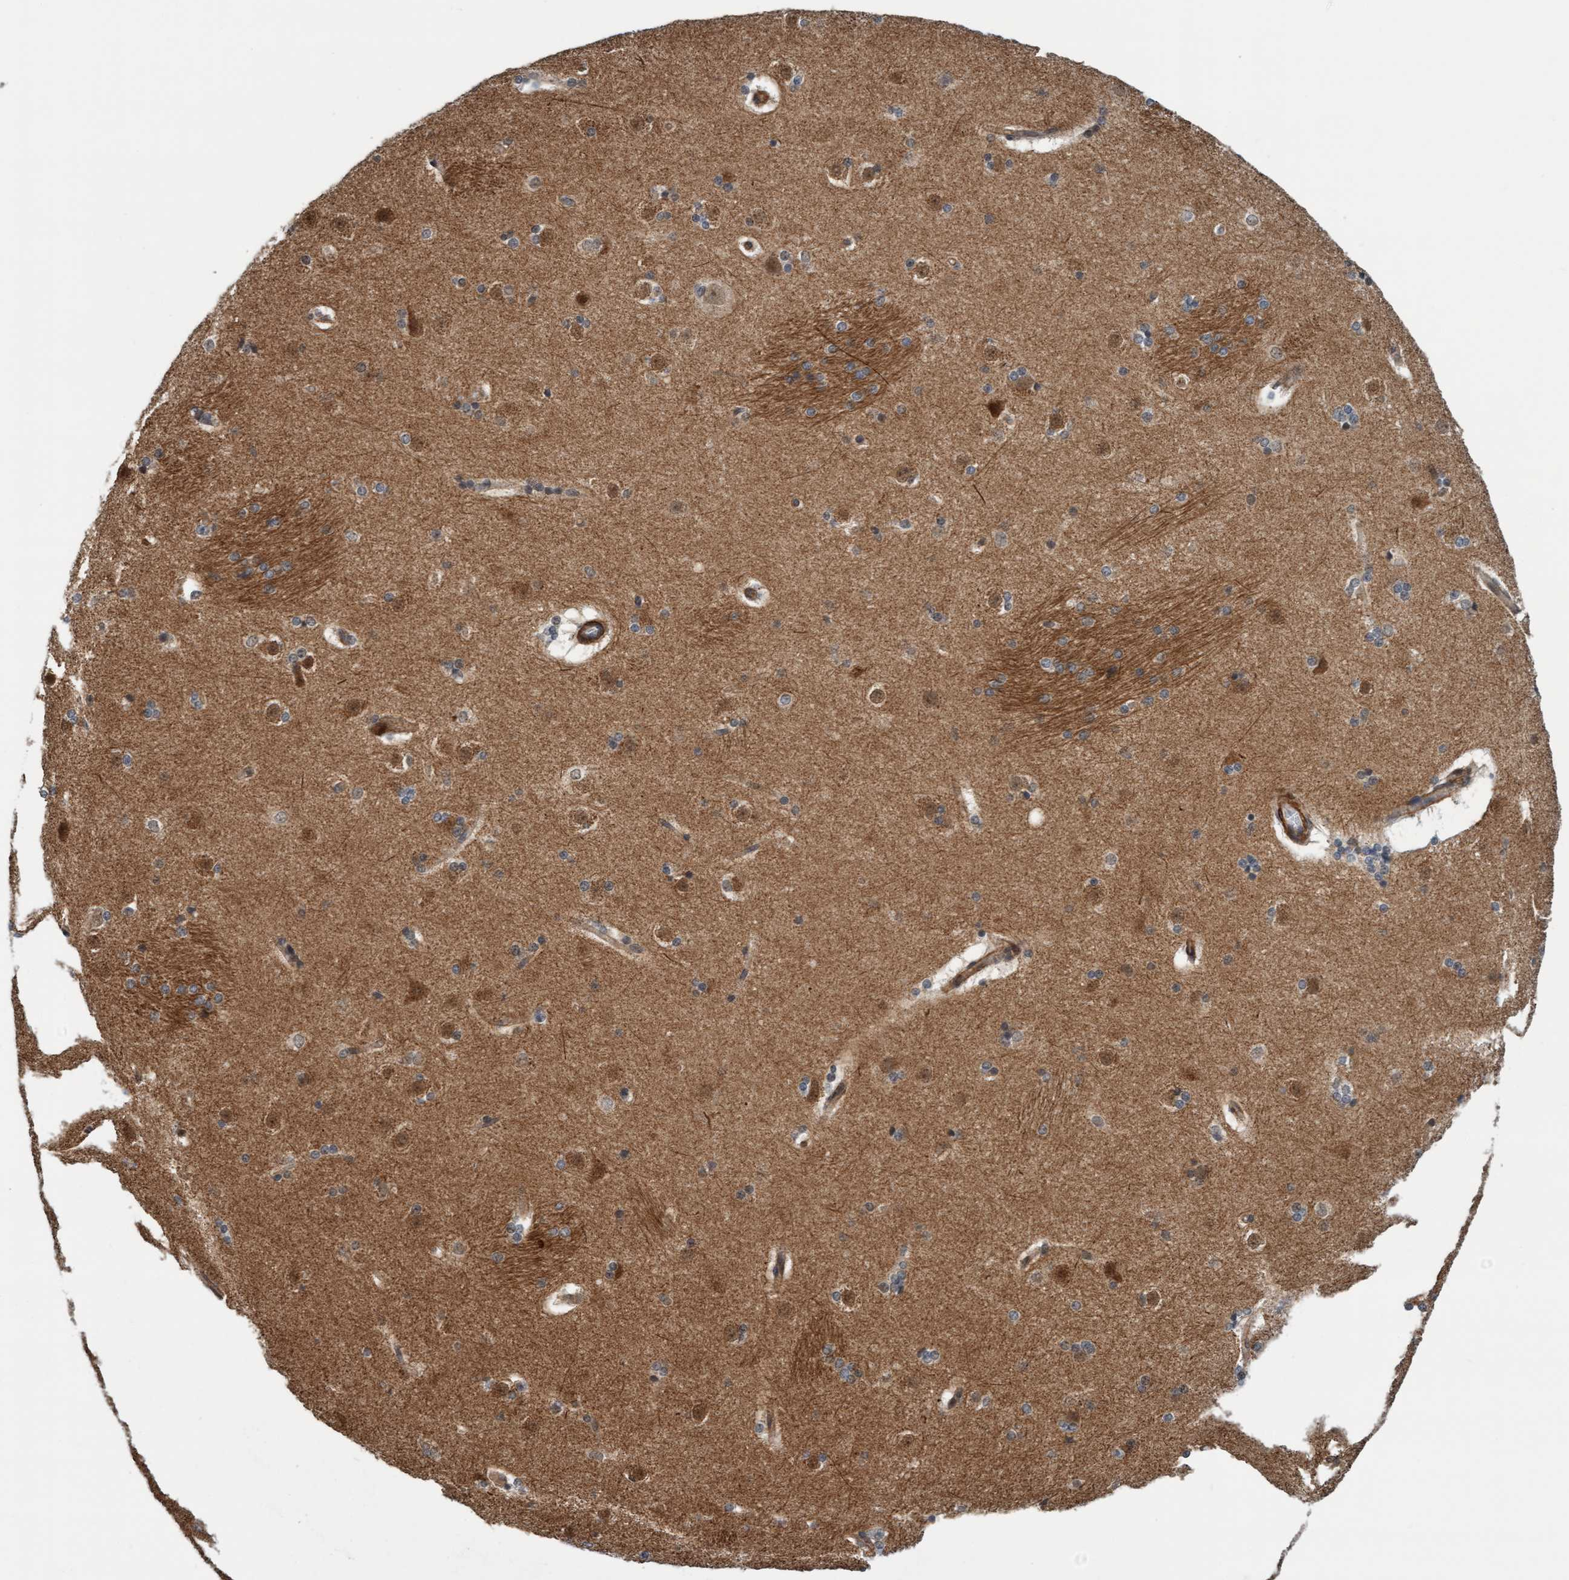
{"staining": {"intensity": "moderate", "quantity": ">75%", "location": "cytoplasmic/membranous"}, "tissue": "caudate", "cell_type": "Glial cells", "image_type": "normal", "snomed": [{"axis": "morphology", "description": "Normal tissue, NOS"}, {"axis": "topography", "description": "Lateral ventricle wall"}], "caption": "Caudate stained with DAB (3,3'-diaminobenzidine) immunohistochemistry displays medium levels of moderate cytoplasmic/membranous positivity in about >75% of glial cells. The staining is performed using DAB brown chromogen to label protein expression. The nuclei are counter-stained blue using hematoxylin.", "gene": "STXBP4", "patient": {"sex": "female", "age": 19}}